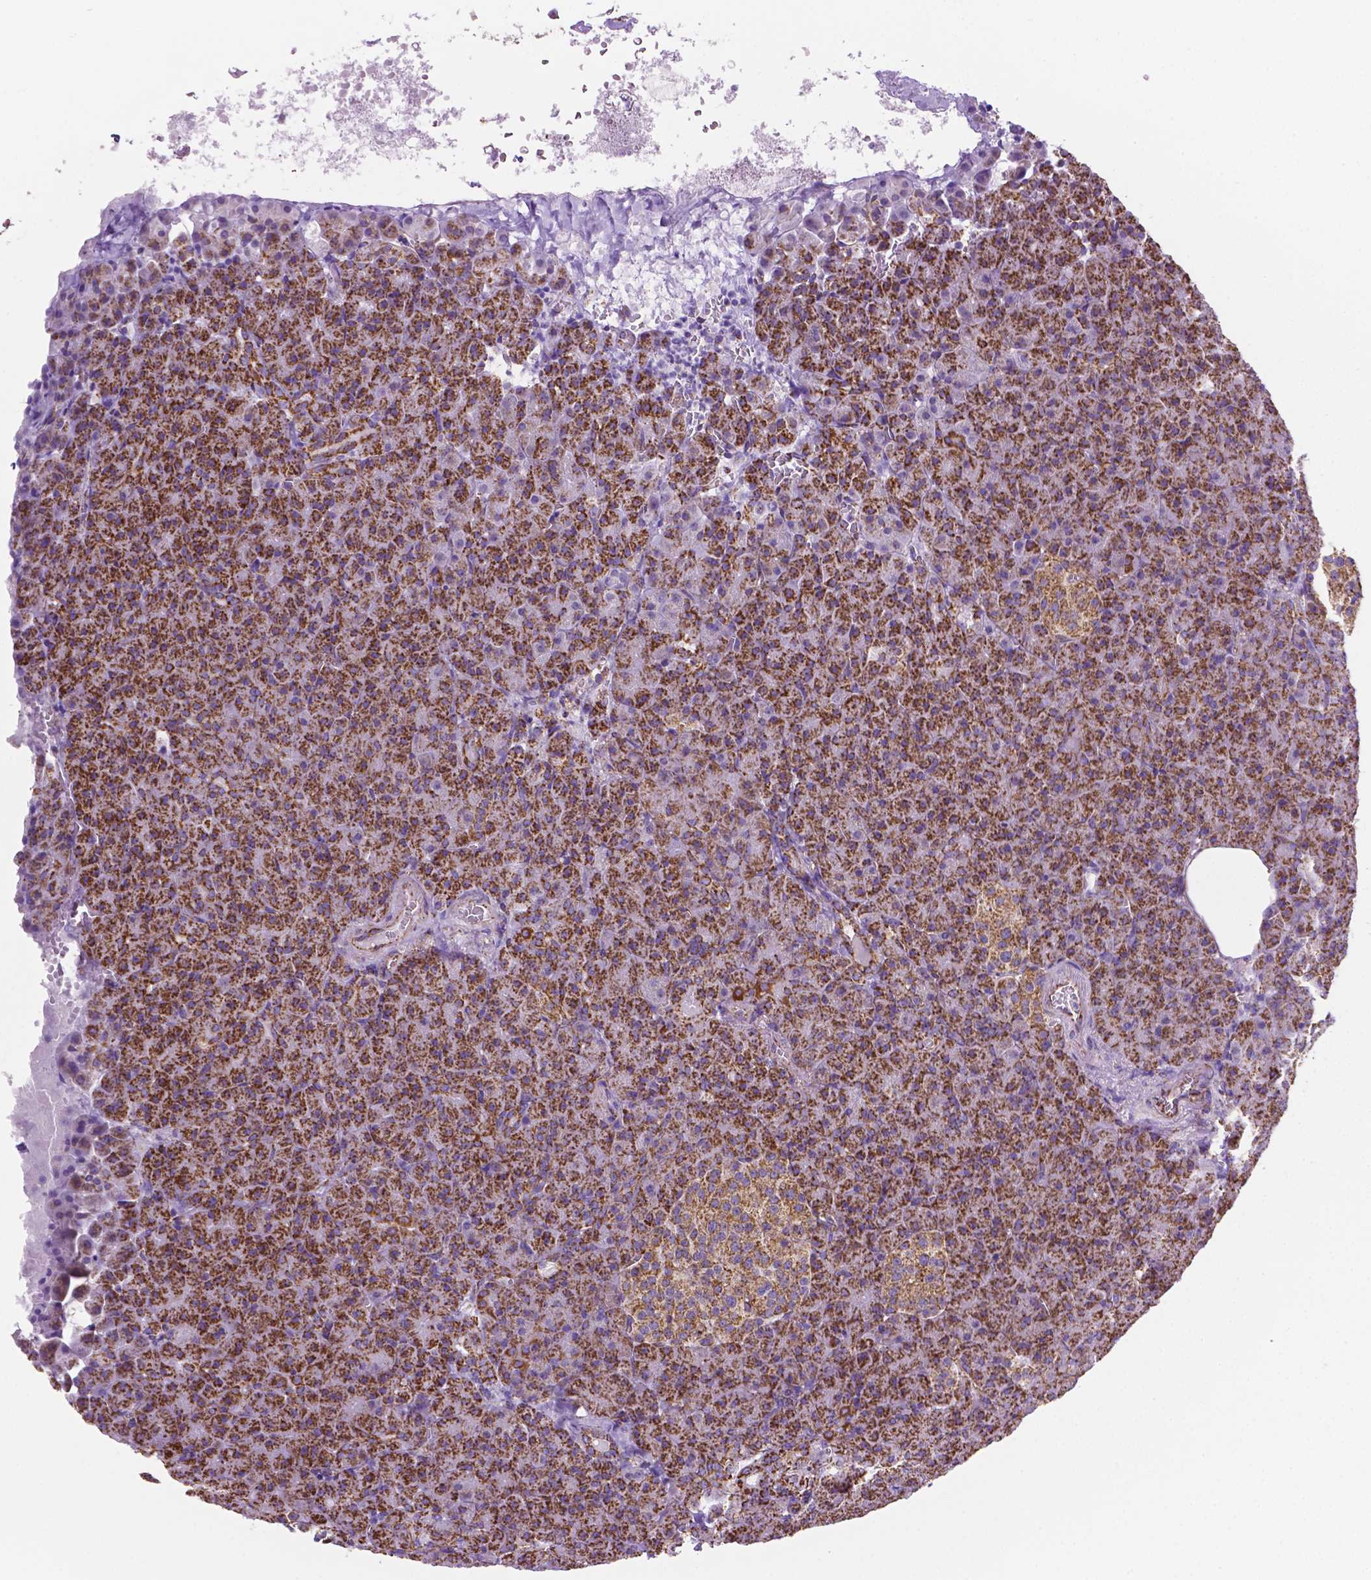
{"staining": {"intensity": "strong", "quantity": ">75%", "location": "cytoplasmic/membranous"}, "tissue": "pancreas", "cell_type": "Exocrine glandular cells", "image_type": "normal", "snomed": [{"axis": "morphology", "description": "Normal tissue, NOS"}, {"axis": "topography", "description": "Pancreas"}], "caption": "Protein expression analysis of unremarkable pancreas shows strong cytoplasmic/membranous staining in approximately >75% of exocrine glandular cells.", "gene": "RMDN3", "patient": {"sex": "female", "age": 74}}